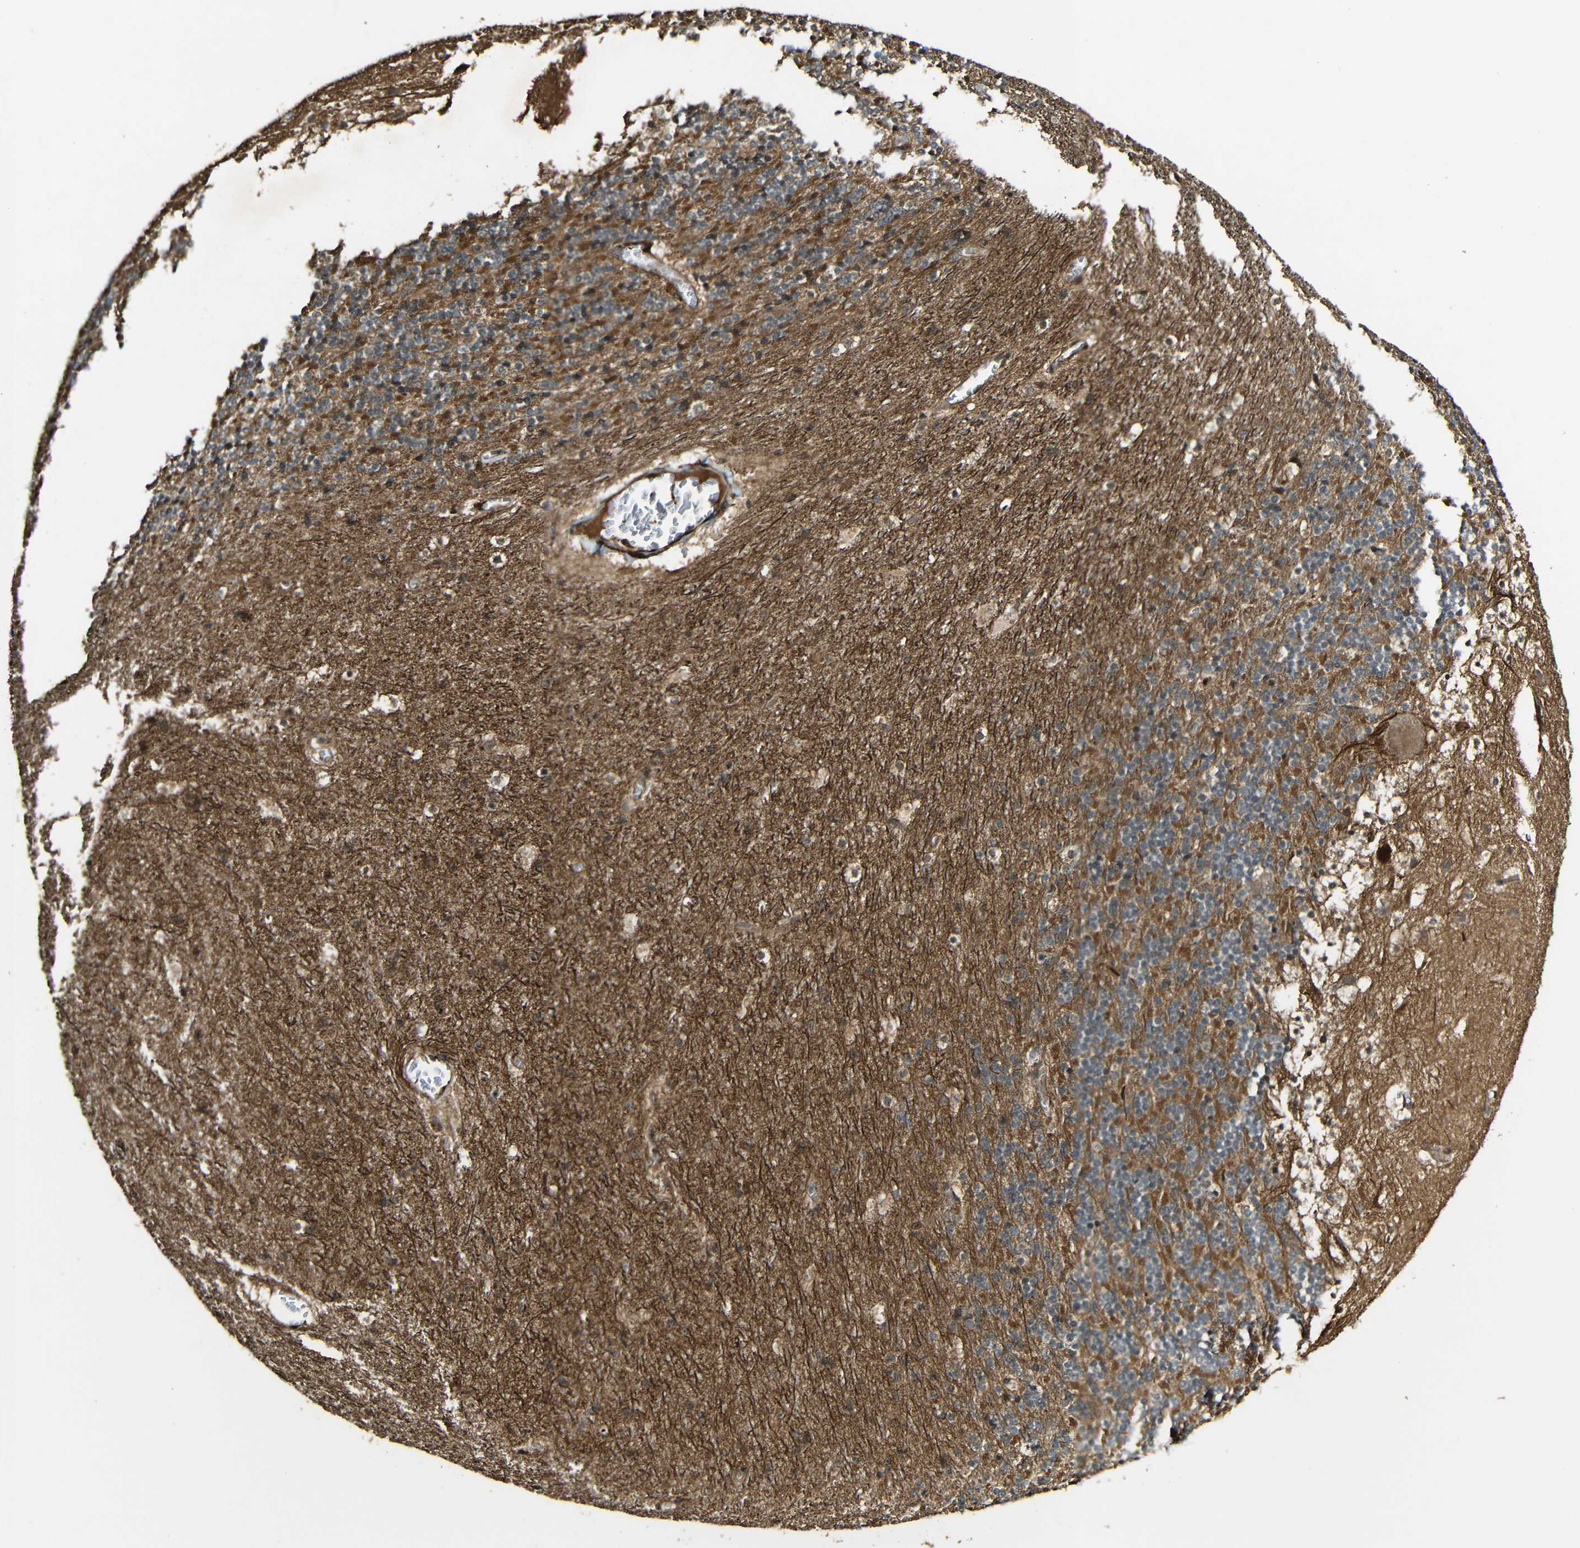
{"staining": {"intensity": "moderate", "quantity": ">75%", "location": "cytoplasmic/membranous"}, "tissue": "cerebellum", "cell_type": "Cells in granular layer", "image_type": "normal", "snomed": [{"axis": "morphology", "description": "Normal tissue, NOS"}, {"axis": "topography", "description": "Cerebellum"}], "caption": "A high-resolution histopathology image shows immunohistochemistry (IHC) staining of benign cerebellum, which reveals moderate cytoplasmic/membranous staining in about >75% of cells in granular layer.", "gene": "CASP8", "patient": {"sex": "male", "age": 45}}